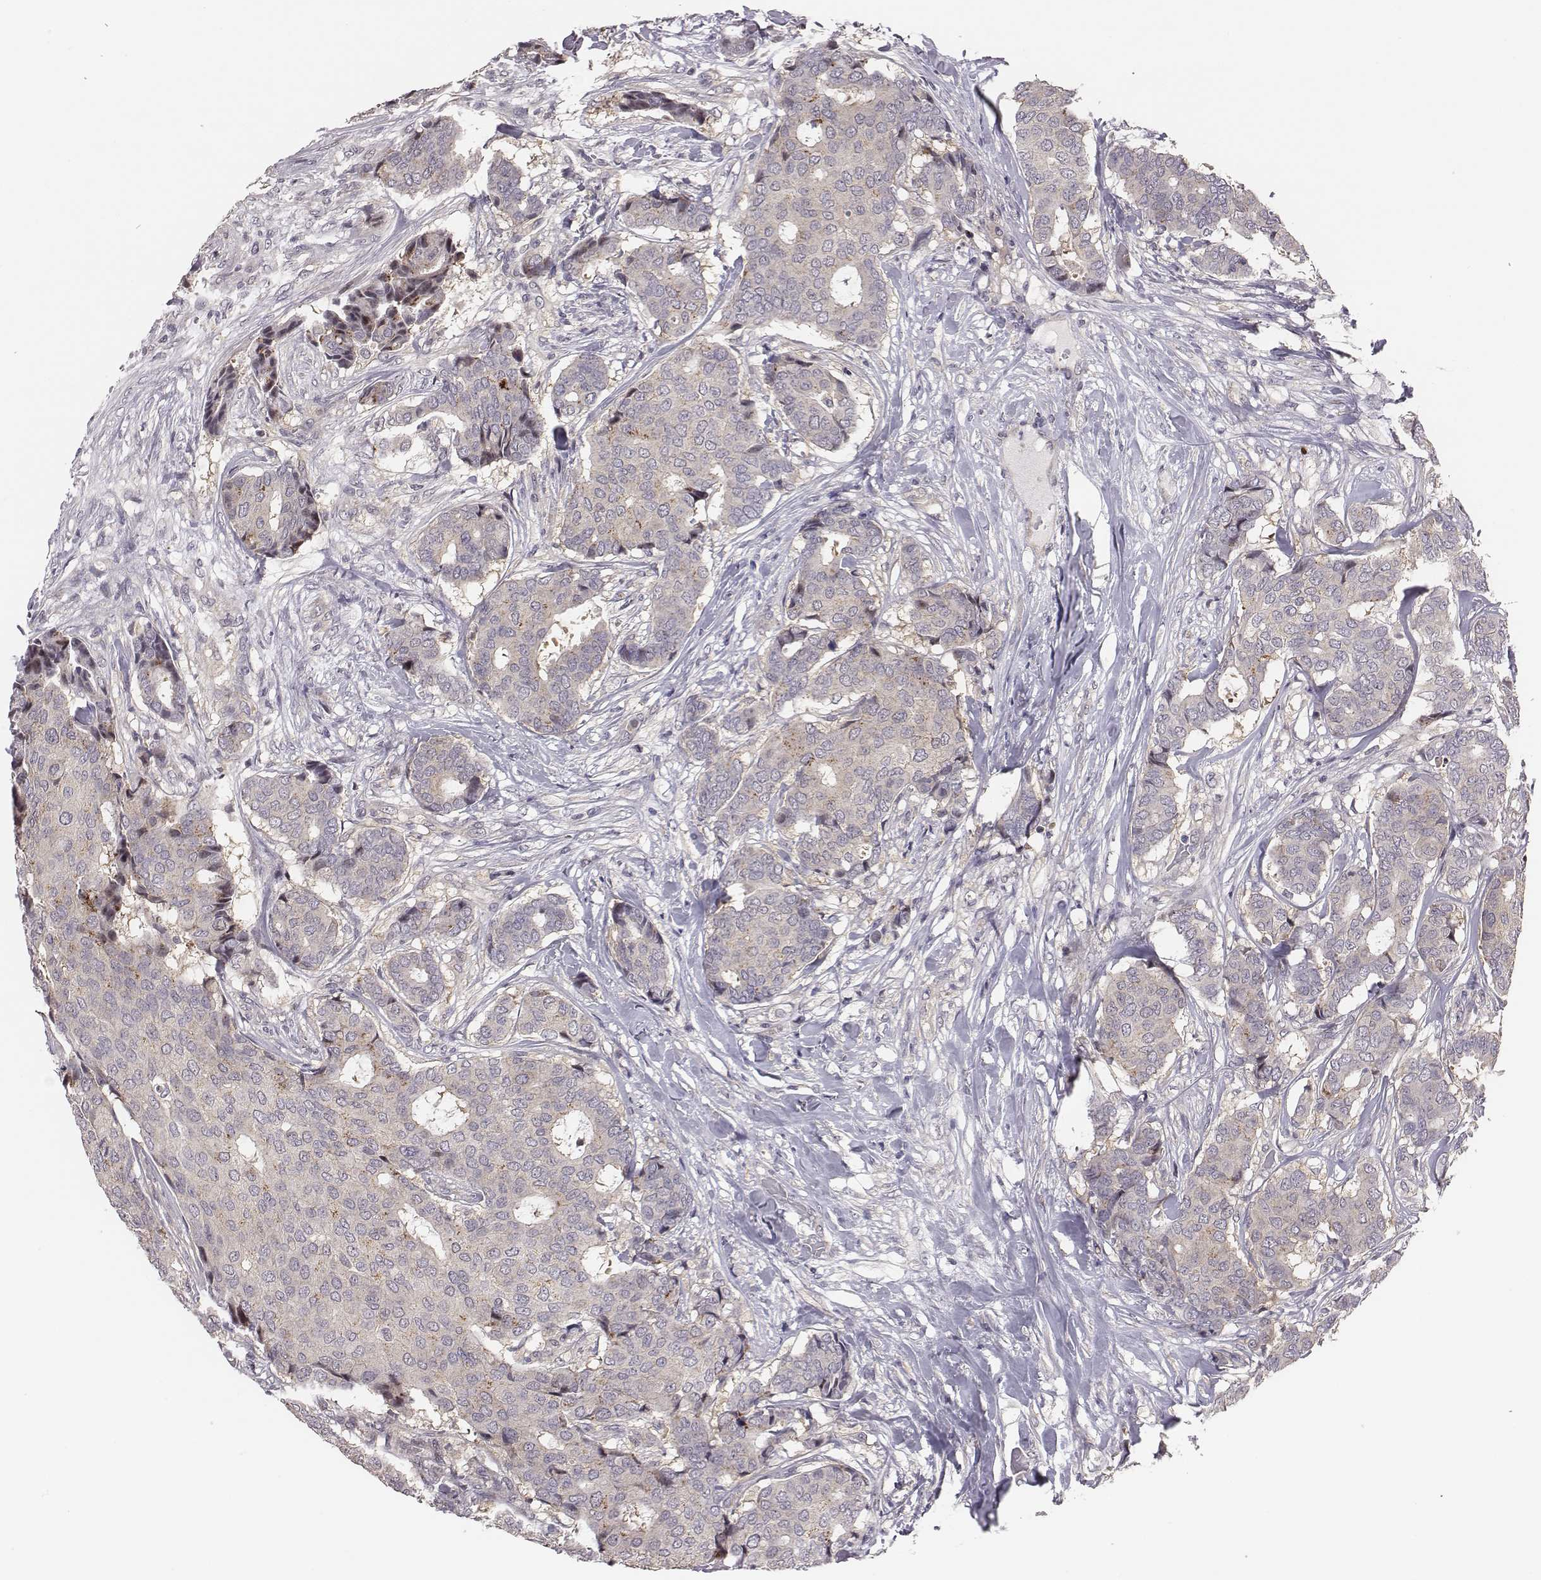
{"staining": {"intensity": "negative", "quantity": "none", "location": "none"}, "tissue": "breast cancer", "cell_type": "Tumor cells", "image_type": "cancer", "snomed": [{"axis": "morphology", "description": "Duct carcinoma"}, {"axis": "topography", "description": "Breast"}], "caption": "Immunohistochemistry (IHC) image of human breast intraductal carcinoma stained for a protein (brown), which shows no expression in tumor cells.", "gene": "SMURF2", "patient": {"sex": "female", "age": 75}}